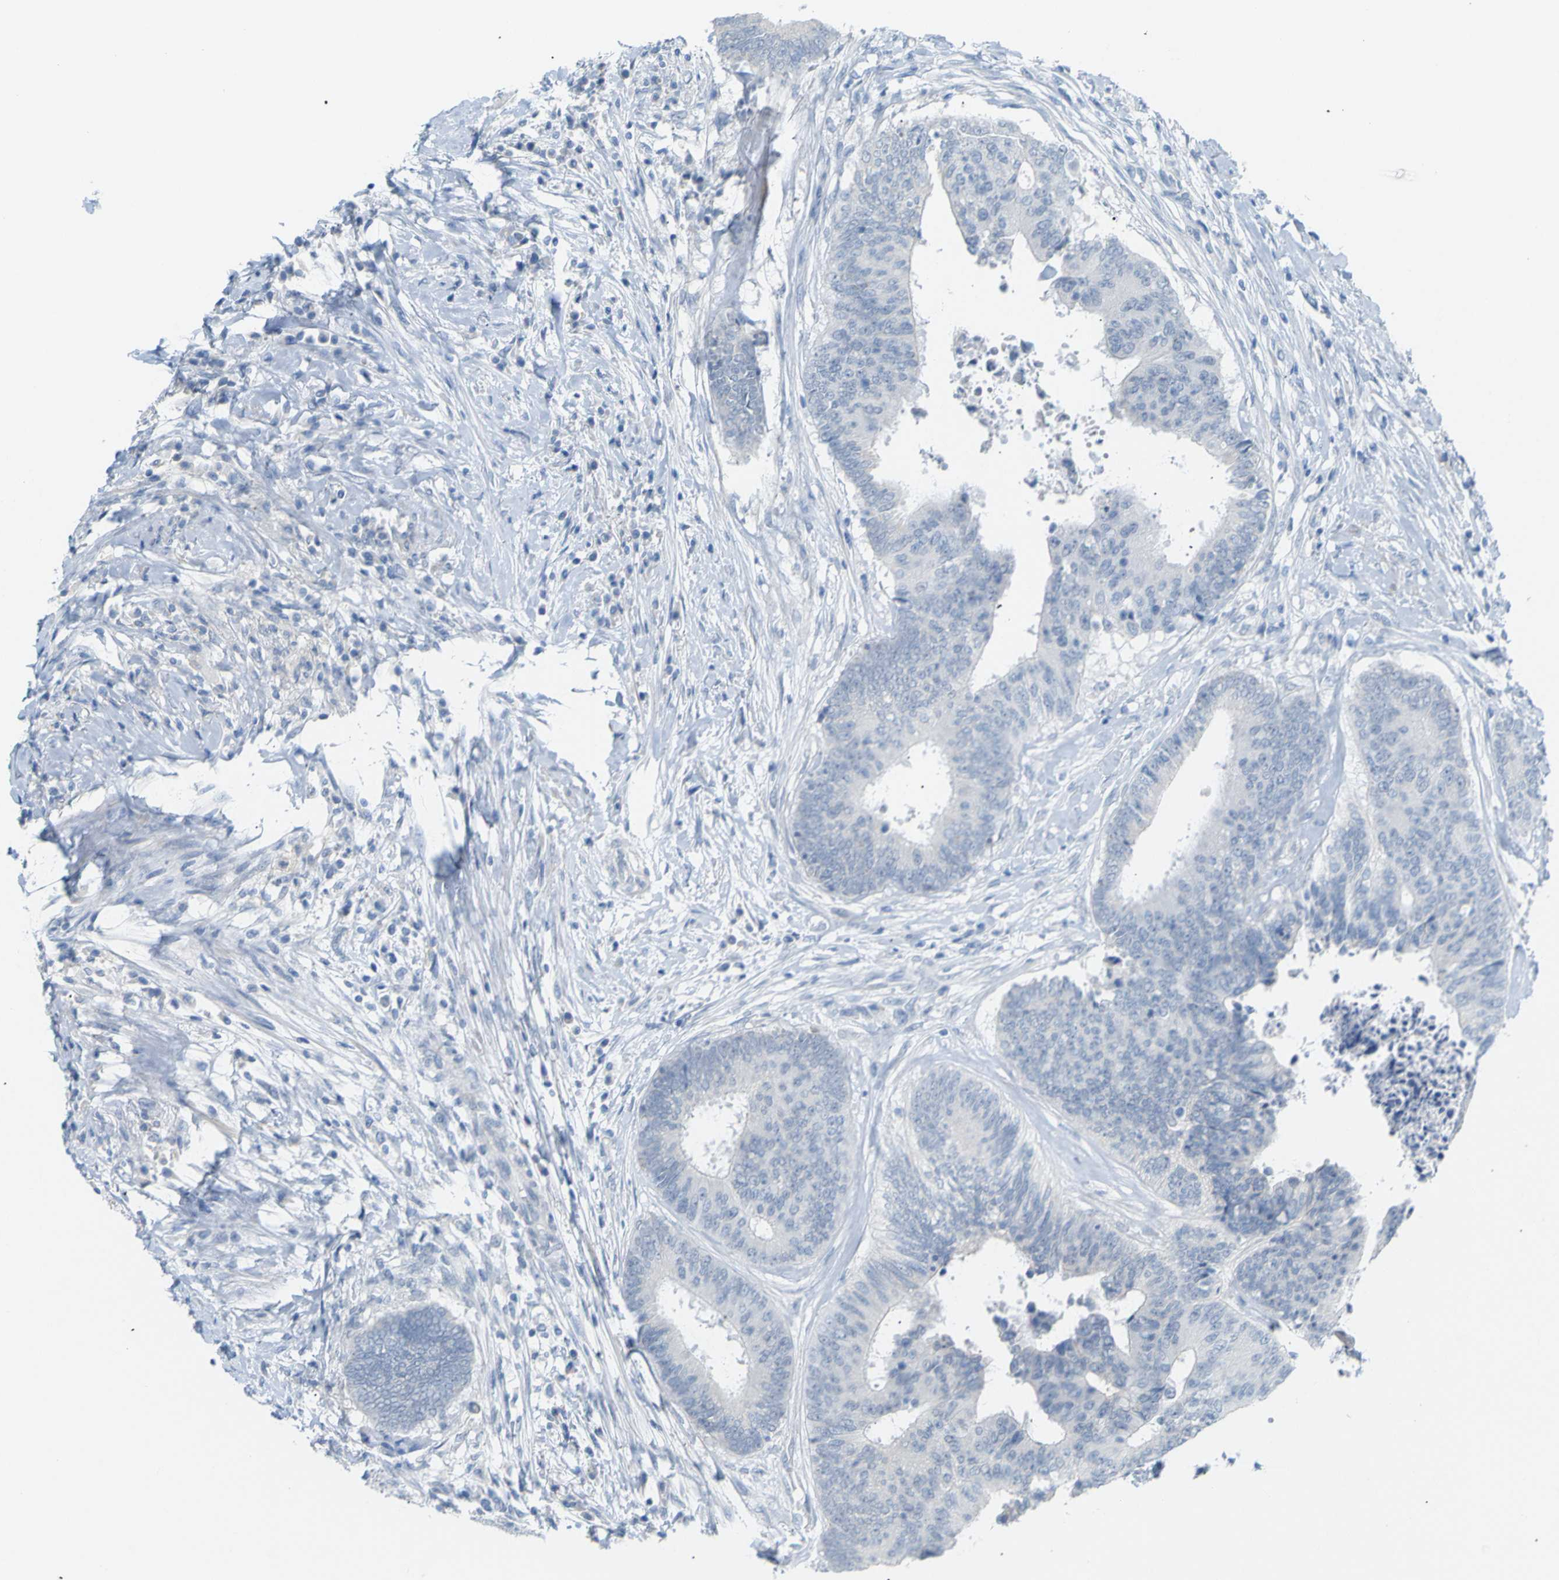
{"staining": {"intensity": "negative", "quantity": "none", "location": "none"}, "tissue": "colorectal cancer", "cell_type": "Tumor cells", "image_type": "cancer", "snomed": [{"axis": "morphology", "description": "Adenocarcinoma, NOS"}, {"axis": "topography", "description": "Rectum"}], "caption": "Tumor cells show no significant staining in colorectal cancer. (DAB IHC, high magnification).", "gene": "OPN1SW", "patient": {"sex": "male", "age": 72}}